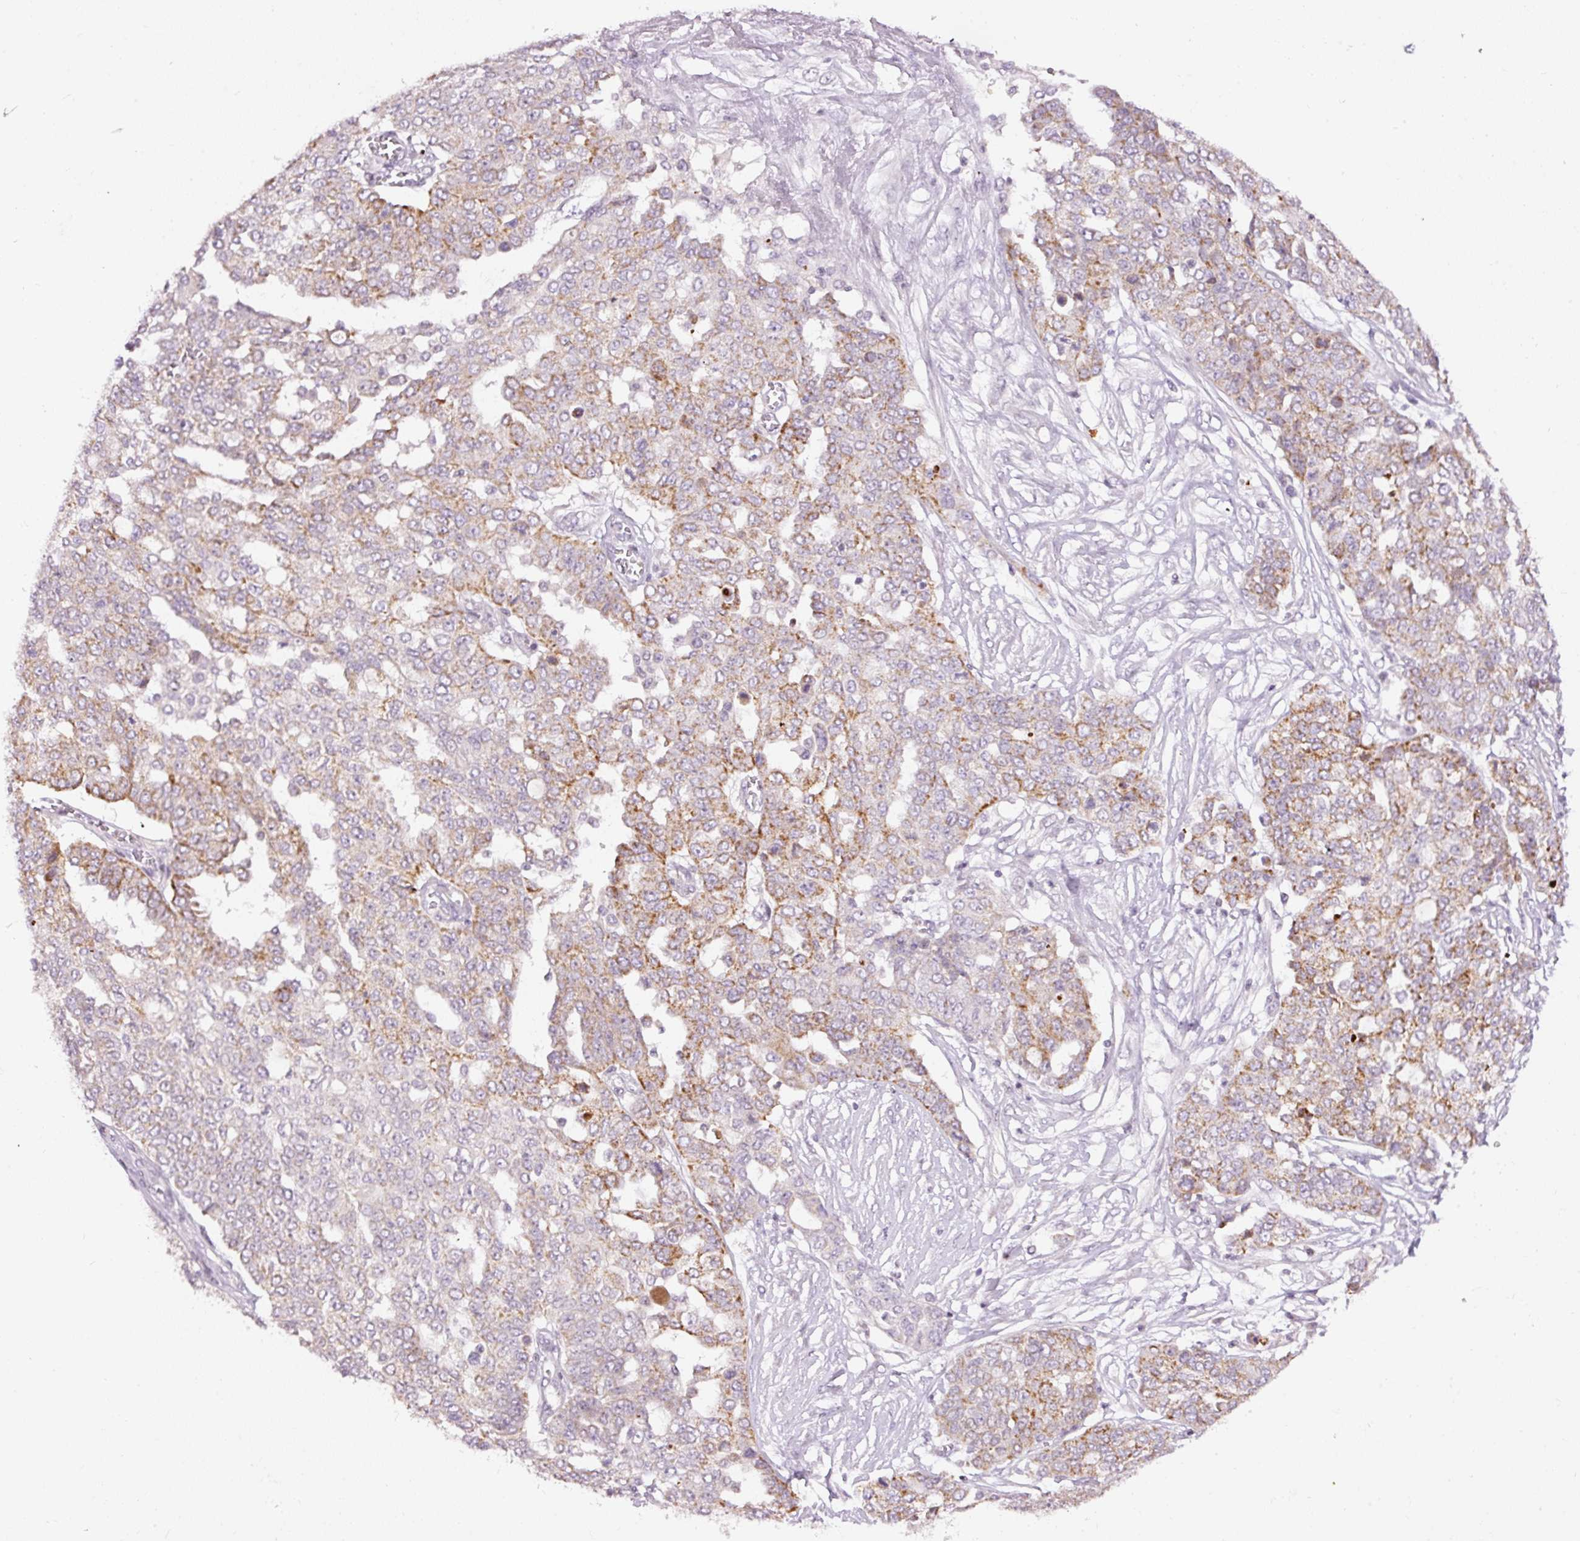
{"staining": {"intensity": "moderate", "quantity": "25%-75%", "location": "cytoplasmic/membranous"}, "tissue": "ovarian cancer", "cell_type": "Tumor cells", "image_type": "cancer", "snomed": [{"axis": "morphology", "description": "Cystadenocarcinoma, serous, NOS"}, {"axis": "topography", "description": "Soft tissue"}, {"axis": "topography", "description": "Ovary"}], "caption": "An image showing moderate cytoplasmic/membranous positivity in approximately 25%-75% of tumor cells in ovarian cancer (serous cystadenocarcinoma), as visualized by brown immunohistochemical staining.", "gene": "ABHD11", "patient": {"sex": "female", "age": 57}}